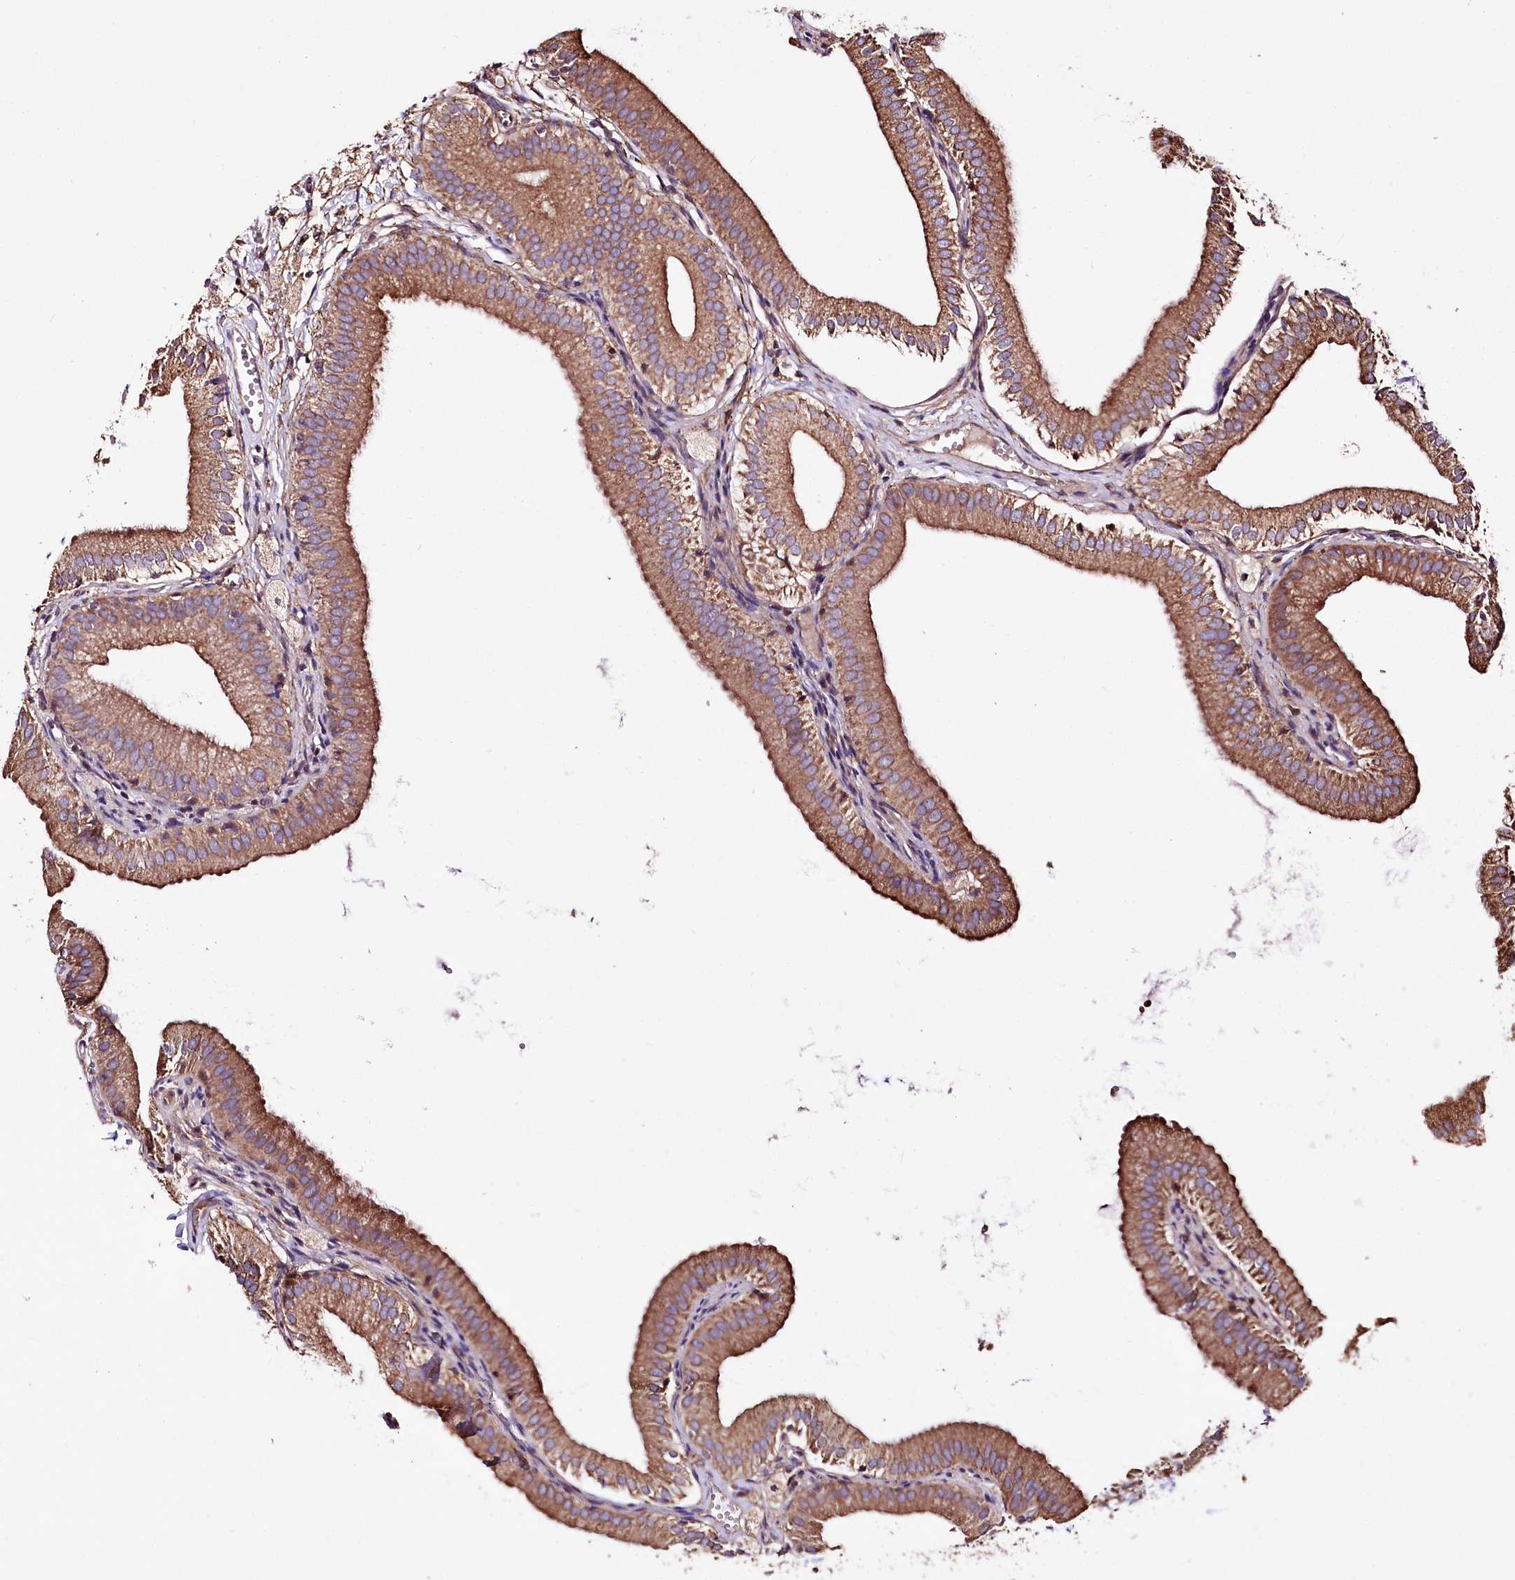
{"staining": {"intensity": "strong", "quantity": ">75%", "location": "cytoplasmic/membranous"}, "tissue": "gallbladder", "cell_type": "Glandular cells", "image_type": "normal", "snomed": [{"axis": "morphology", "description": "Normal tissue, NOS"}, {"axis": "topography", "description": "Gallbladder"}], "caption": "A micrograph of gallbladder stained for a protein shows strong cytoplasmic/membranous brown staining in glandular cells. The staining is performed using DAB (3,3'-diaminobenzidine) brown chromogen to label protein expression. The nuclei are counter-stained blue using hematoxylin.", "gene": "WWC1", "patient": {"sex": "male", "age": 55}}